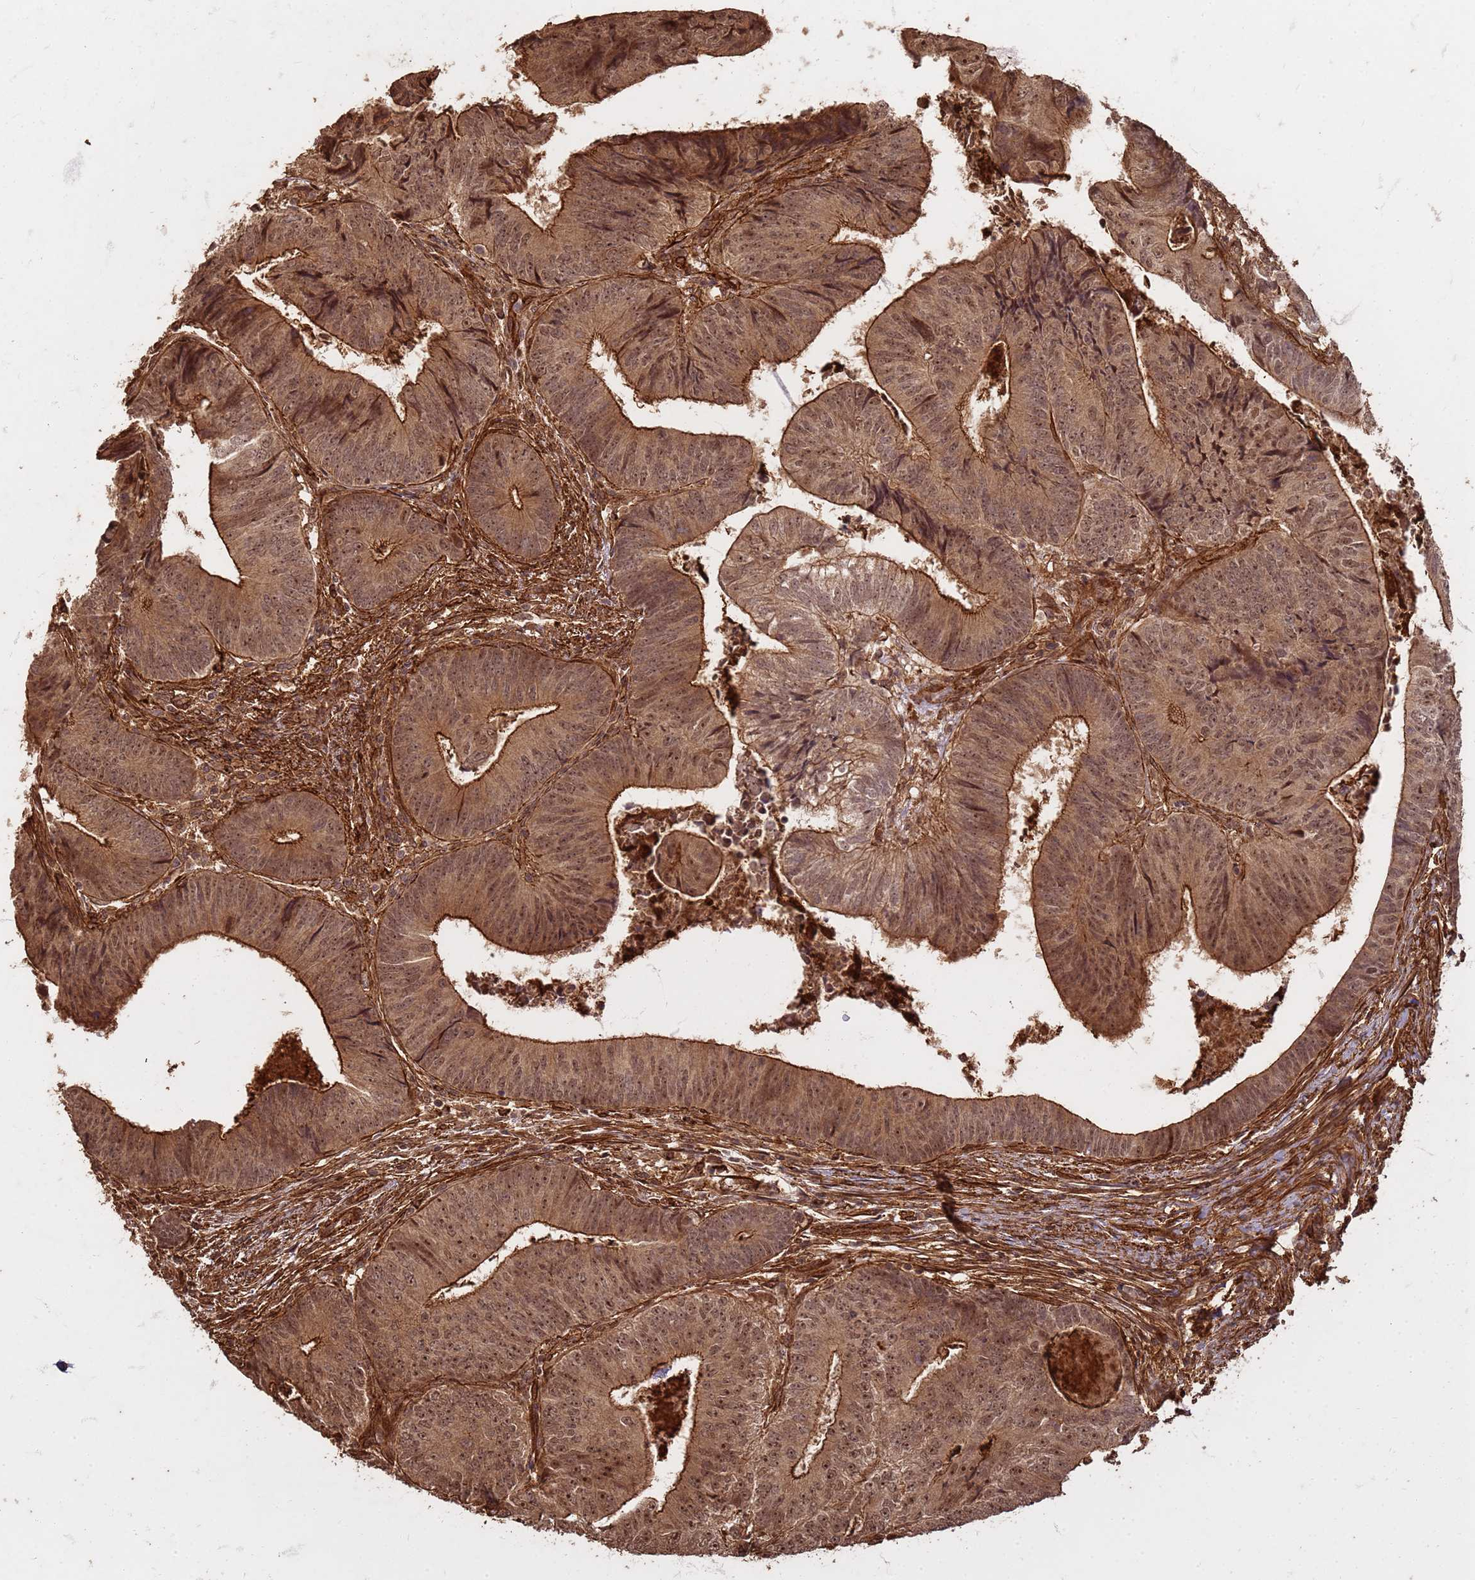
{"staining": {"intensity": "moderate", "quantity": ">75%", "location": "cytoplasmic/membranous,nuclear"}, "tissue": "colorectal cancer", "cell_type": "Tumor cells", "image_type": "cancer", "snomed": [{"axis": "morphology", "description": "Adenocarcinoma, NOS"}, {"axis": "topography", "description": "Colon"}], "caption": "The micrograph shows staining of colorectal cancer (adenocarcinoma), revealing moderate cytoplasmic/membranous and nuclear protein staining (brown color) within tumor cells.", "gene": "KIF26A", "patient": {"sex": "female", "age": 67}}